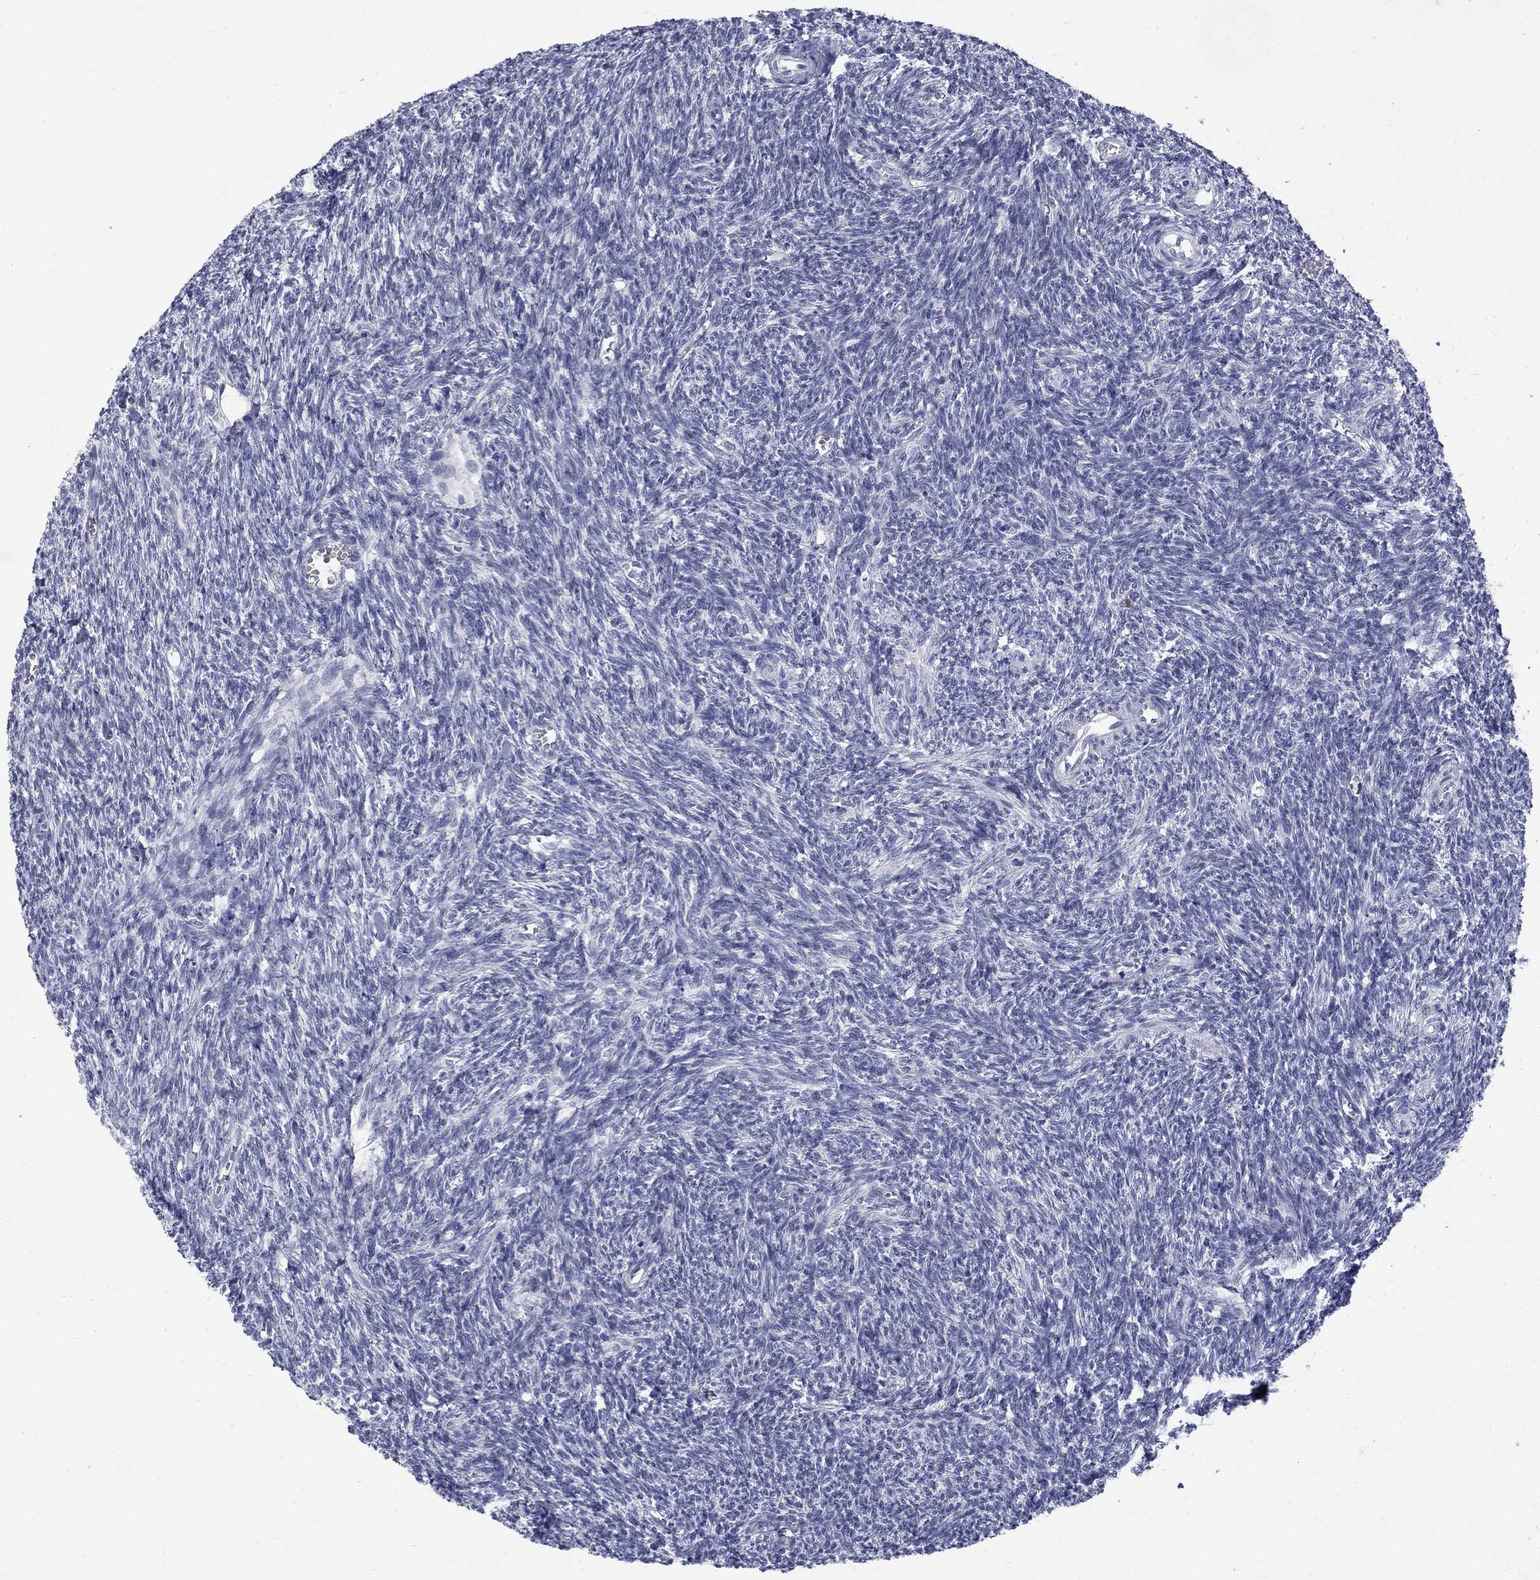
{"staining": {"intensity": "negative", "quantity": "none", "location": "none"}, "tissue": "ovary", "cell_type": "Follicle cells", "image_type": "normal", "snomed": [{"axis": "morphology", "description": "Normal tissue, NOS"}, {"axis": "topography", "description": "Ovary"}], "caption": "Protein analysis of unremarkable ovary demonstrates no significant staining in follicle cells.", "gene": "CTNND2", "patient": {"sex": "female", "age": 27}}